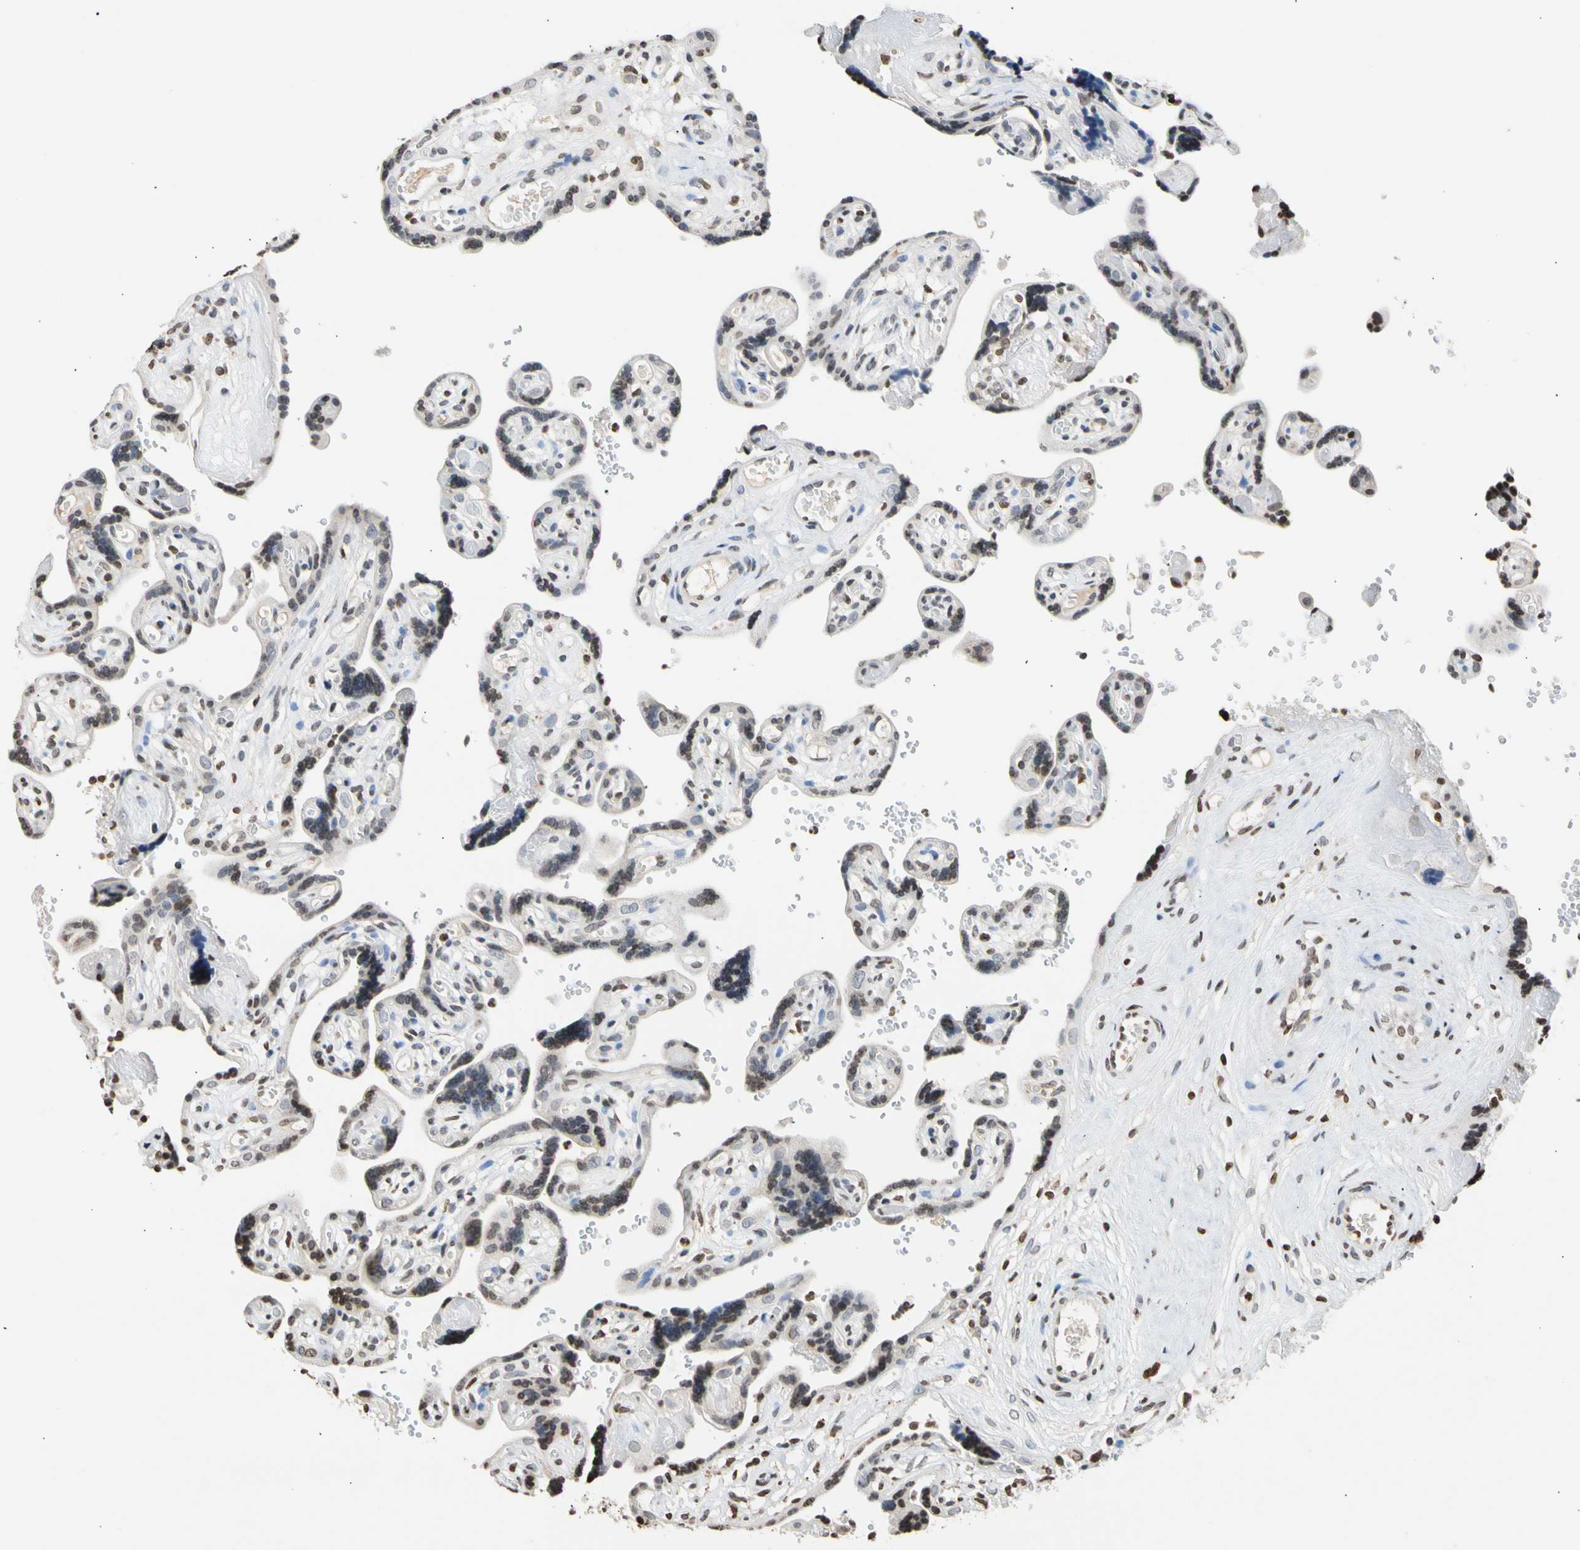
{"staining": {"intensity": "weak", "quantity": "25%-75%", "location": "cytoplasmic/membranous,nuclear"}, "tissue": "placenta", "cell_type": "Decidual cells", "image_type": "normal", "snomed": [{"axis": "morphology", "description": "Normal tissue, NOS"}, {"axis": "topography", "description": "Placenta"}], "caption": "The image demonstrates immunohistochemical staining of normal placenta. There is weak cytoplasmic/membranous,nuclear positivity is present in about 25%-75% of decidual cells.", "gene": "GPX4", "patient": {"sex": "female", "age": 30}}